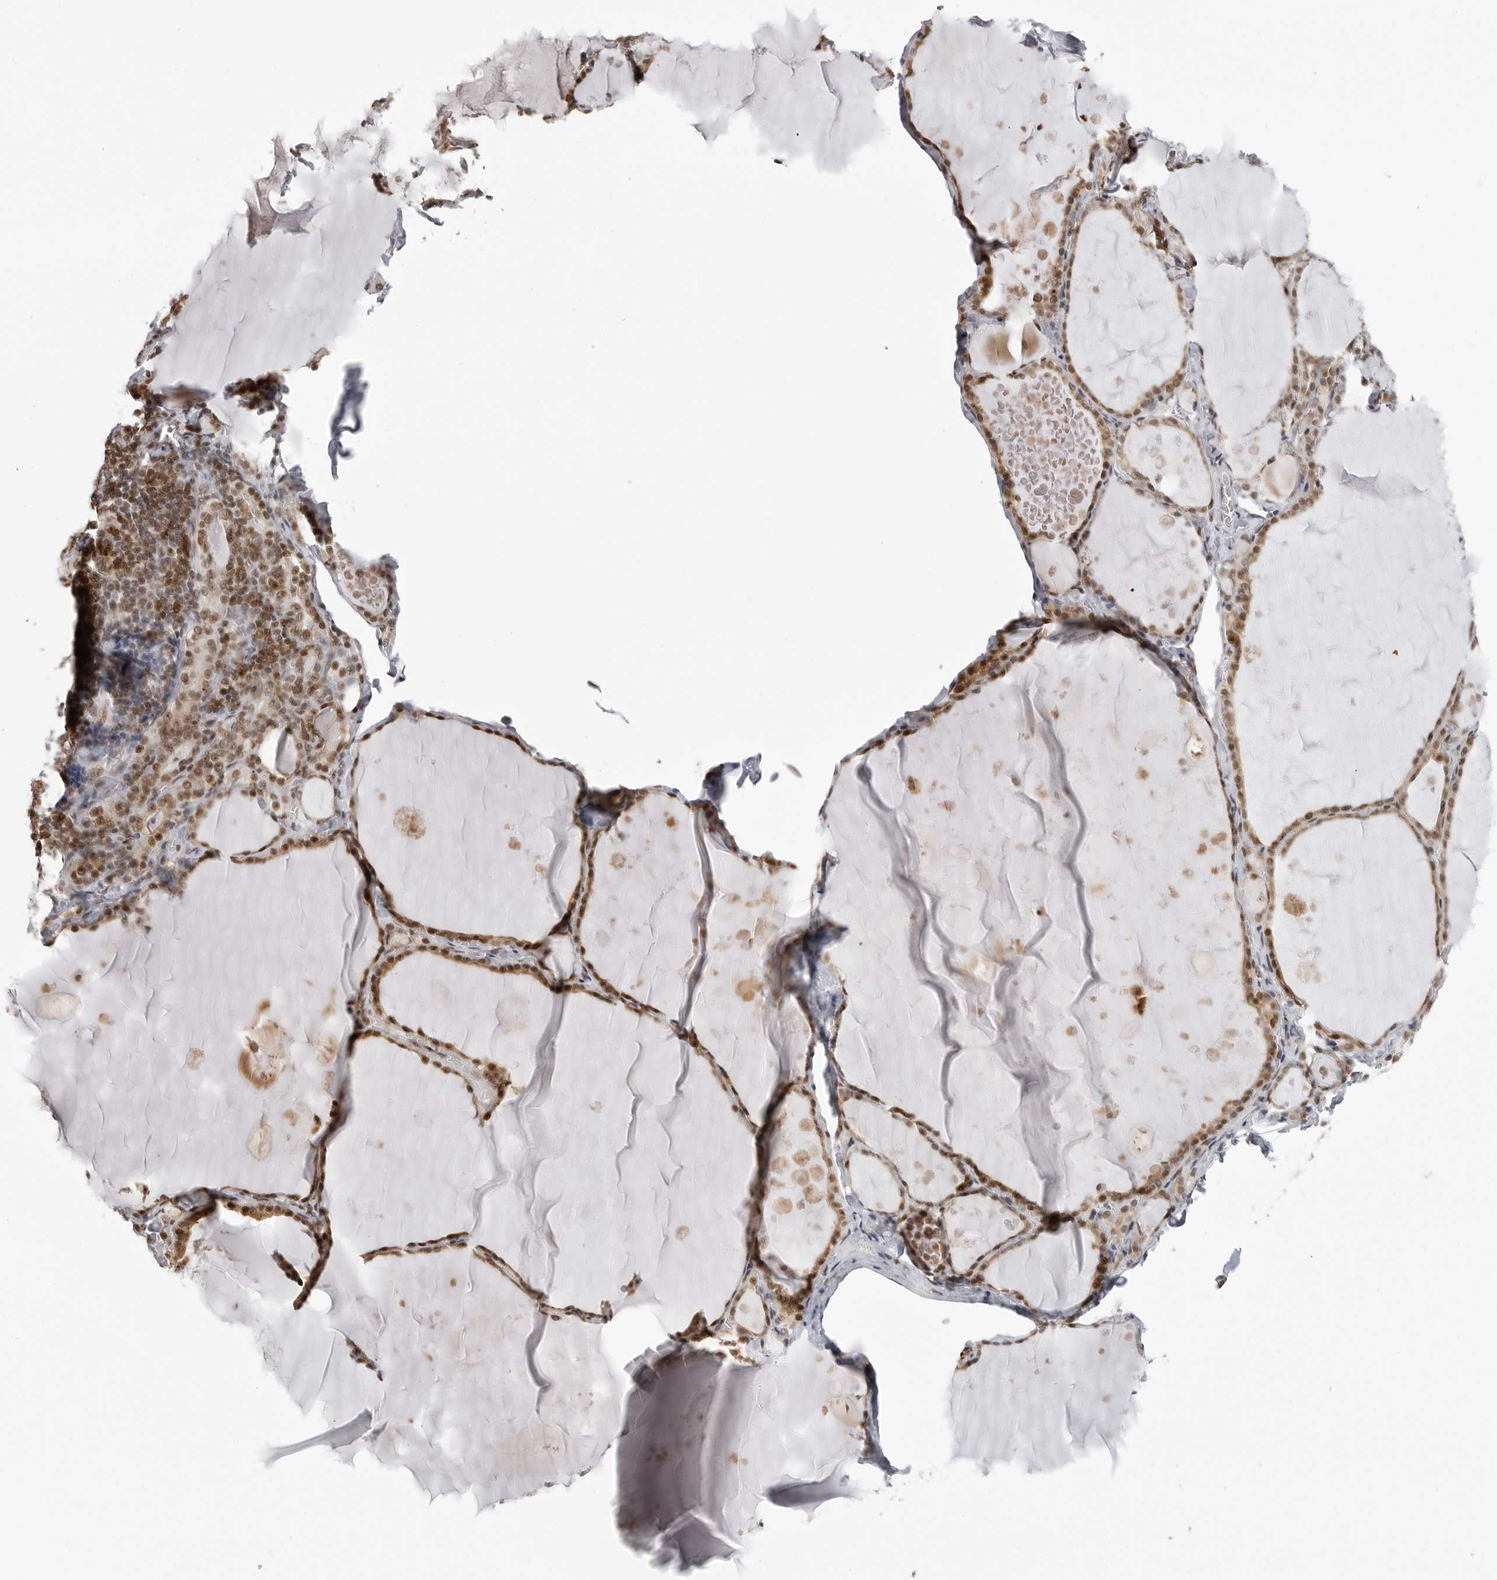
{"staining": {"intensity": "moderate", "quantity": ">75%", "location": "nuclear"}, "tissue": "thyroid gland", "cell_type": "Glandular cells", "image_type": "normal", "snomed": [{"axis": "morphology", "description": "Normal tissue, NOS"}, {"axis": "topography", "description": "Thyroid gland"}], "caption": "Glandular cells show medium levels of moderate nuclear staining in about >75% of cells in unremarkable thyroid gland. The staining is performed using DAB (3,3'-diaminobenzidine) brown chromogen to label protein expression. The nuclei are counter-stained blue using hematoxylin.", "gene": "WRAP53", "patient": {"sex": "male", "age": 56}}